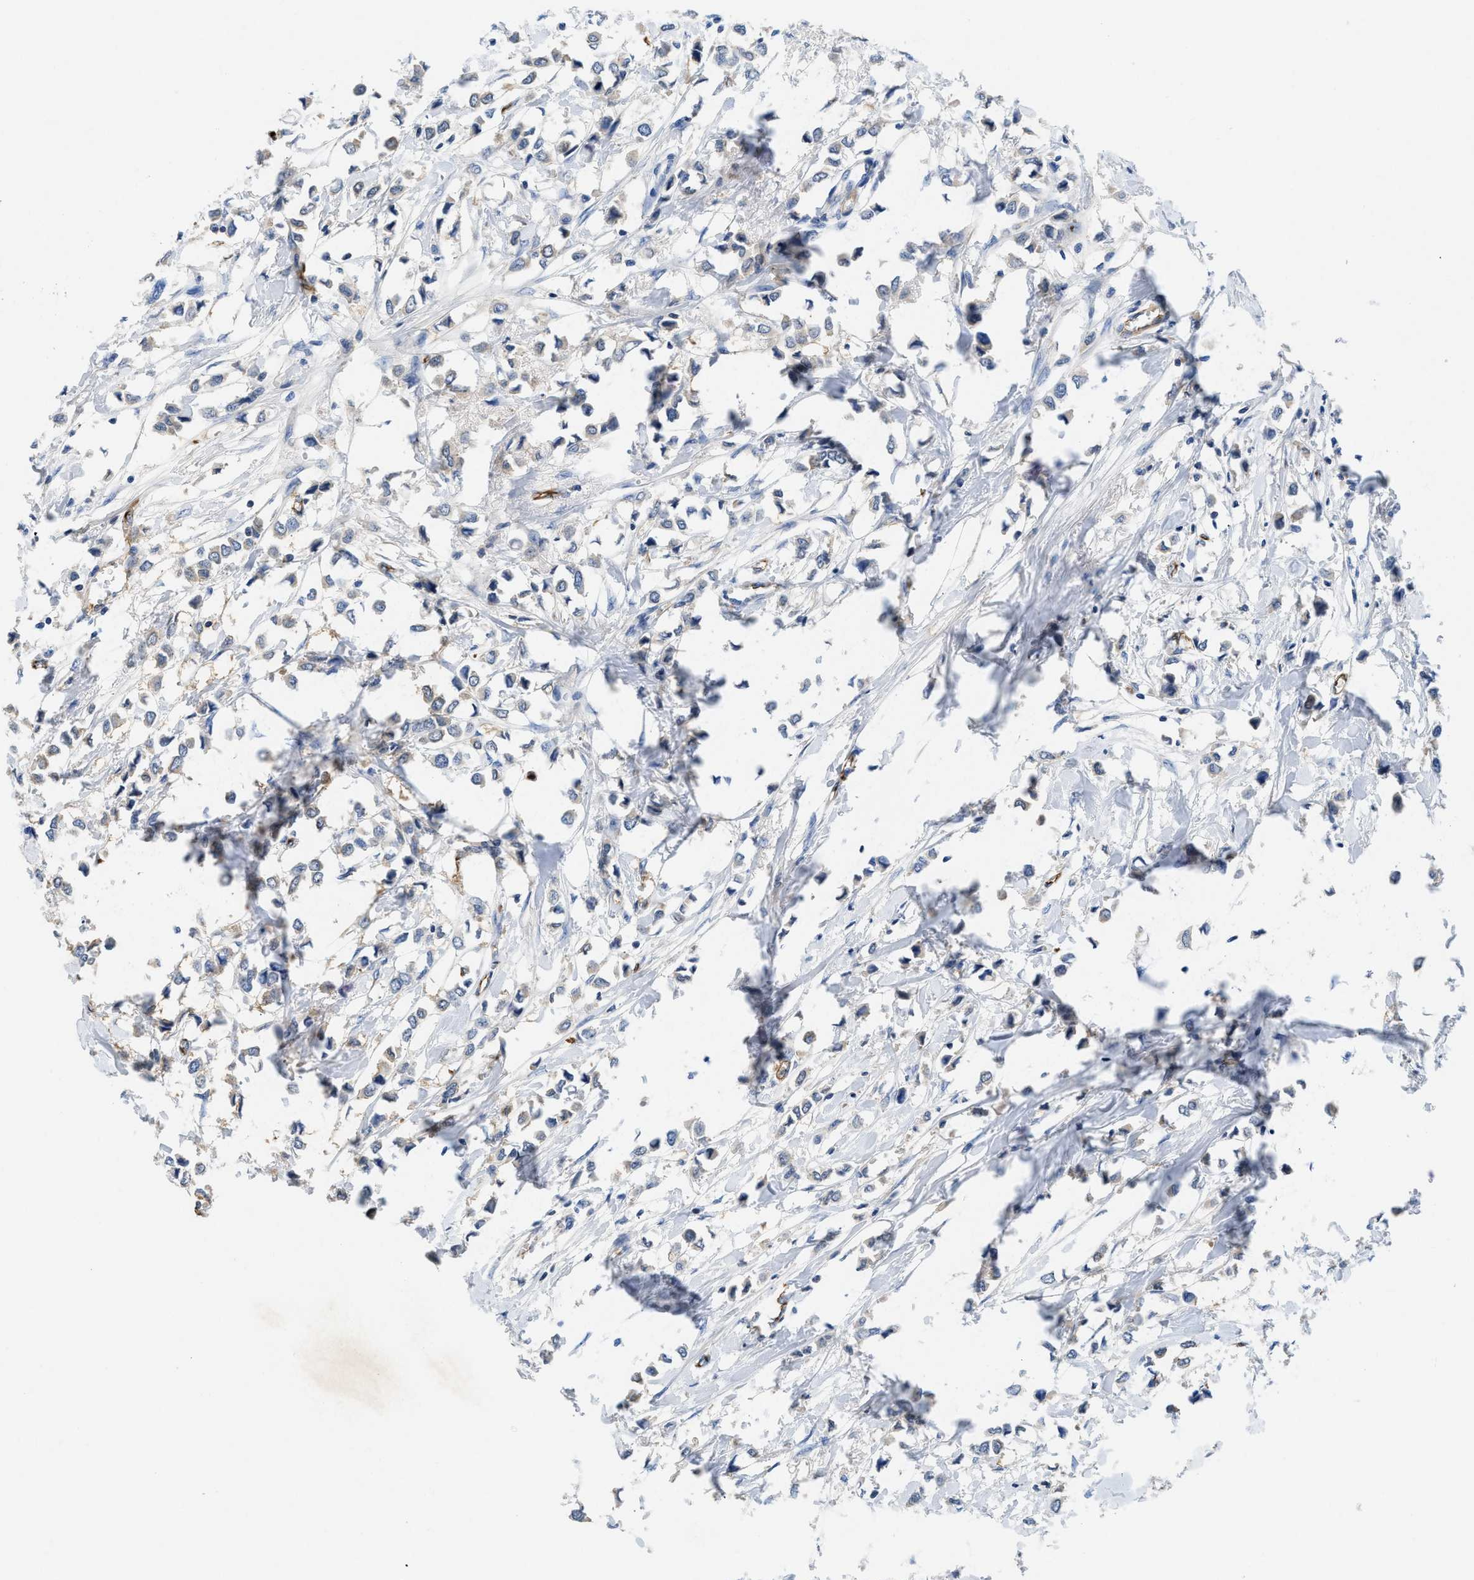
{"staining": {"intensity": "weak", "quantity": "<25%", "location": "cytoplasmic/membranous"}, "tissue": "breast cancer", "cell_type": "Tumor cells", "image_type": "cancer", "snomed": [{"axis": "morphology", "description": "Lobular carcinoma"}, {"axis": "topography", "description": "Breast"}], "caption": "The histopathology image displays no staining of tumor cells in breast cancer (lobular carcinoma).", "gene": "SPEG", "patient": {"sex": "female", "age": 51}}